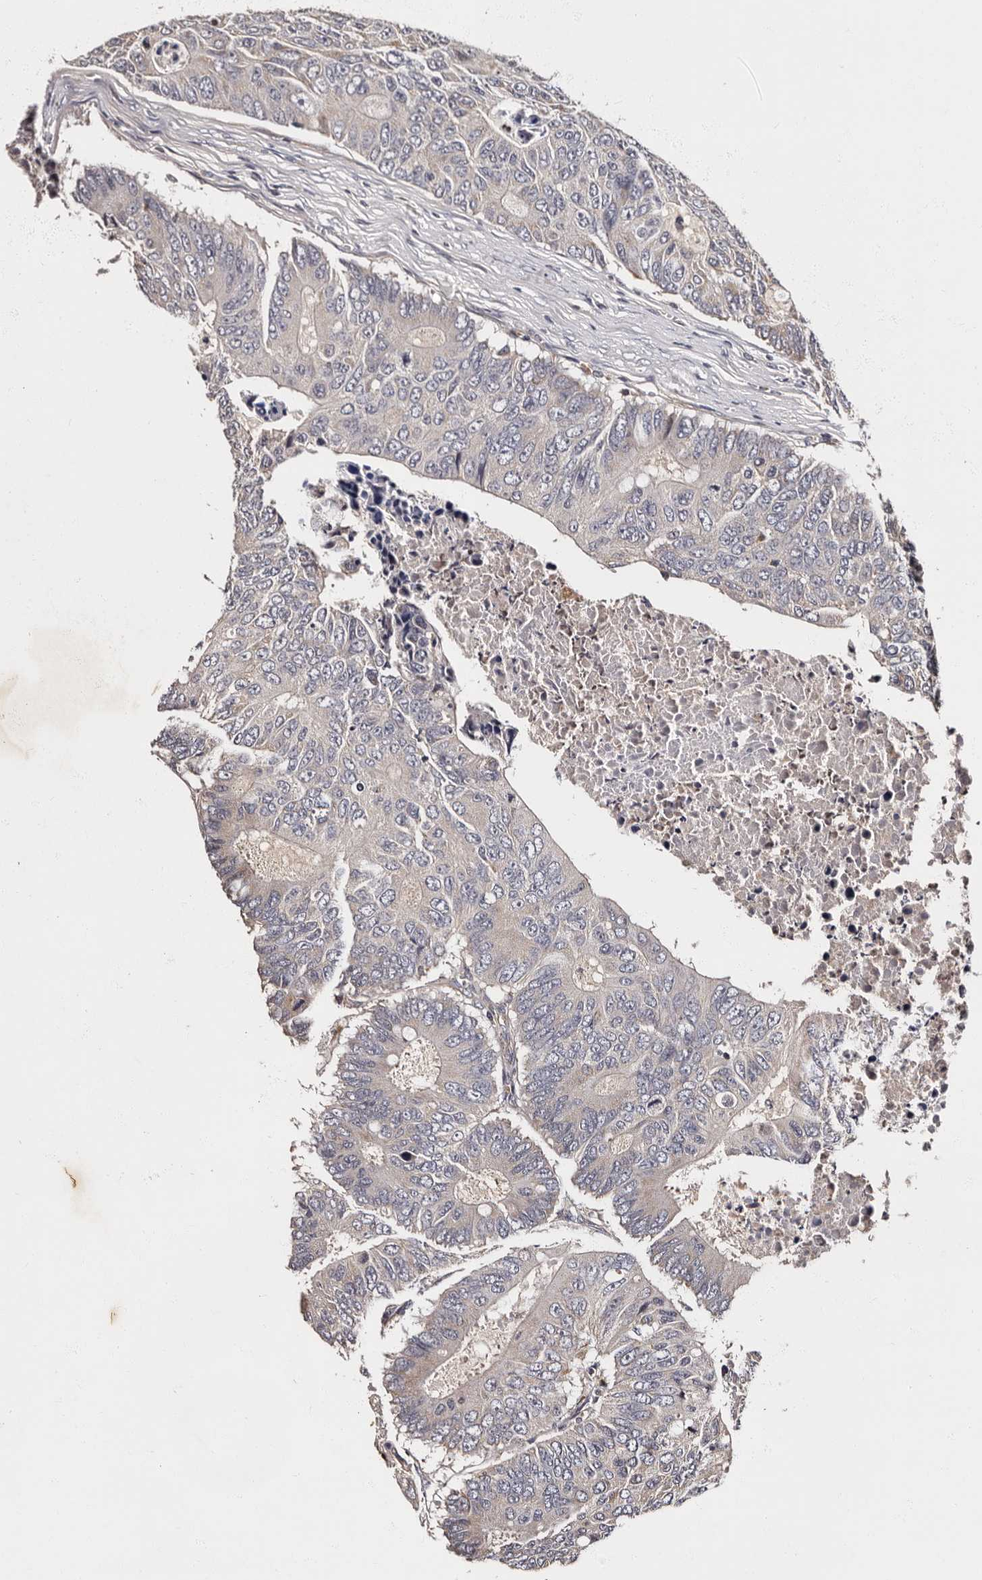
{"staining": {"intensity": "negative", "quantity": "none", "location": "none"}, "tissue": "colorectal cancer", "cell_type": "Tumor cells", "image_type": "cancer", "snomed": [{"axis": "morphology", "description": "Adenocarcinoma, NOS"}, {"axis": "topography", "description": "Colon"}], "caption": "An image of human colorectal cancer (adenocarcinoma) is negative for staining in tumor cells.", "gene": "ADCK5", "patient": {"sex": "male", "age": 87}}